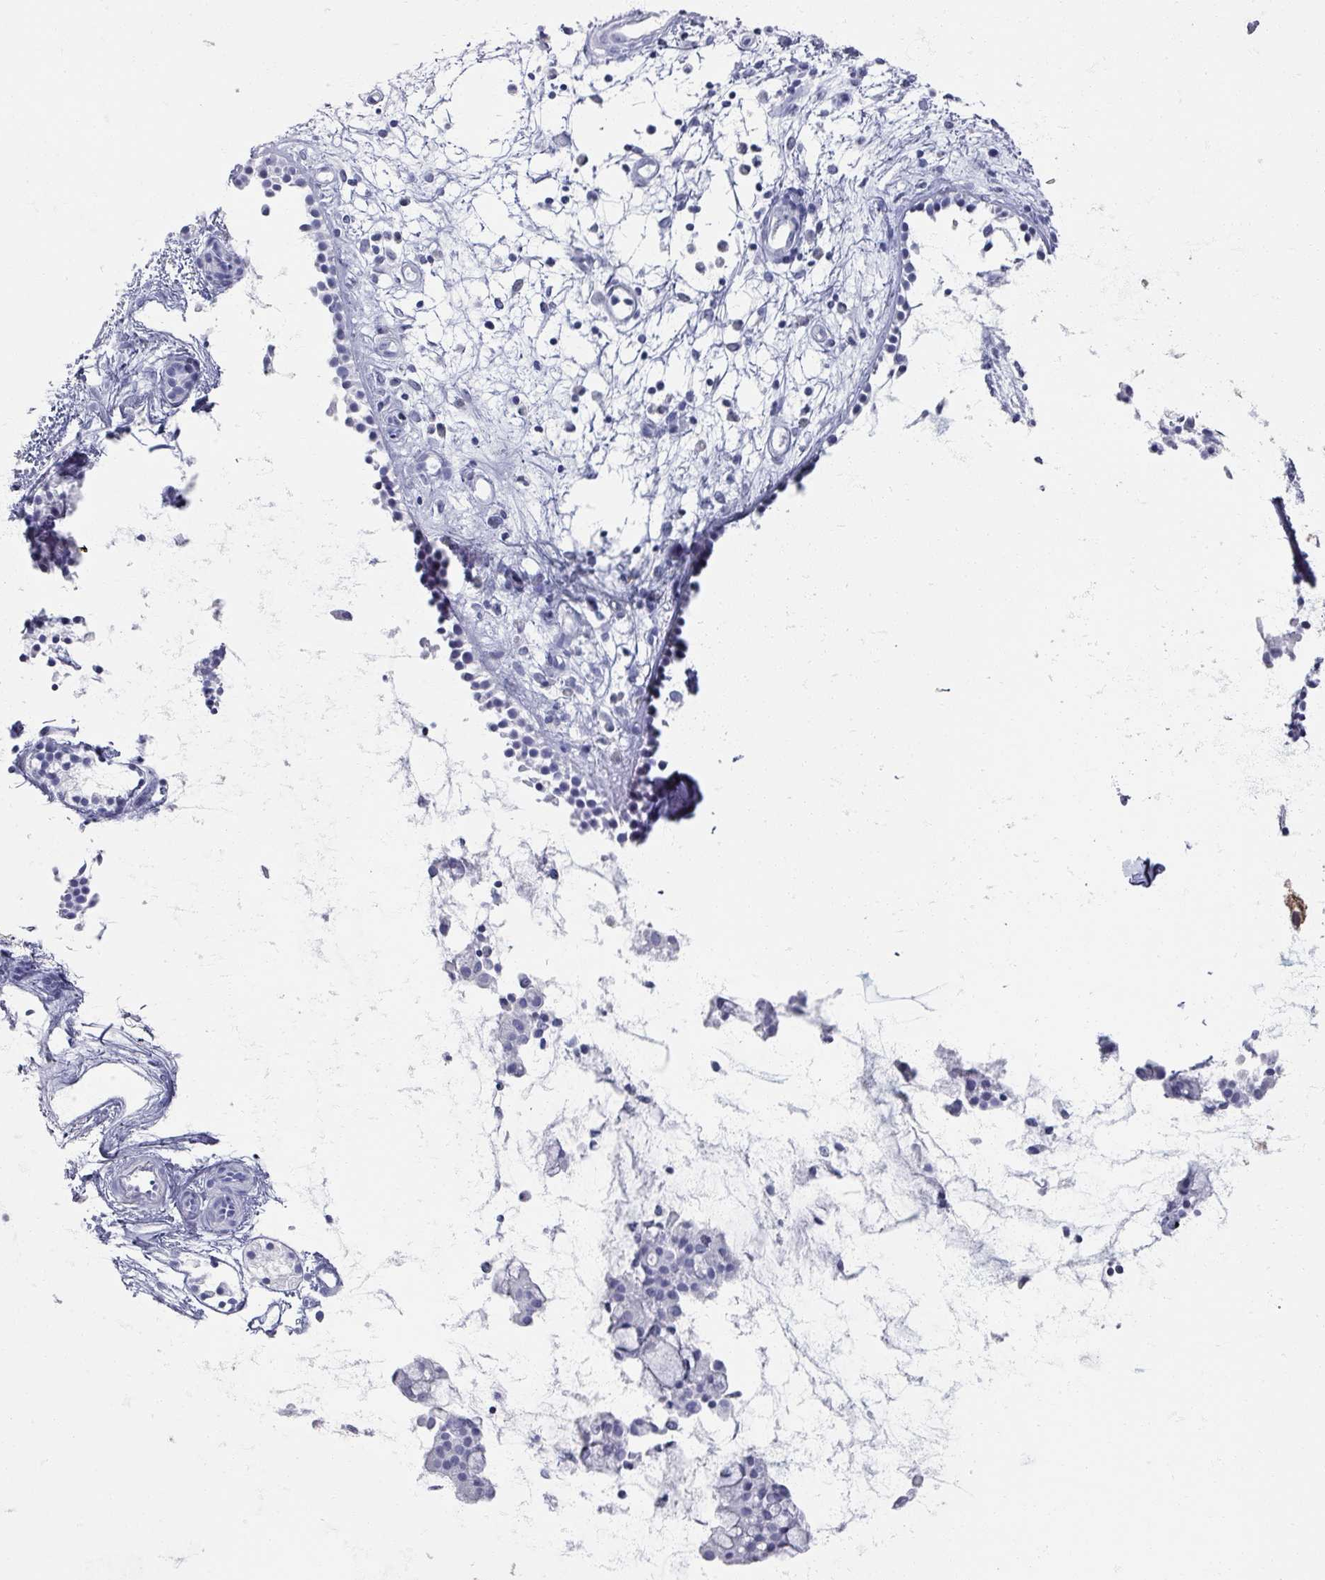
{"staining": {"intensity": "negative", "quantity": "none", "location": "none"}, "tissue": "nasopharynx", "cell_type": "Respiratory epithelial cells", "image_type": "normal", "snomed": [{"axis": "morphology", "description": "Normal tissue, NOS"}, {"axis": "topography", "description": "Nasopharynx"}], "caption": "Unremarkable nasopharynx was stained to show a protein in brown. There is no significant expression in respiratory epithelial cells.", "gene": "OMG", "patient": {"sex": "female", "age": 62}}